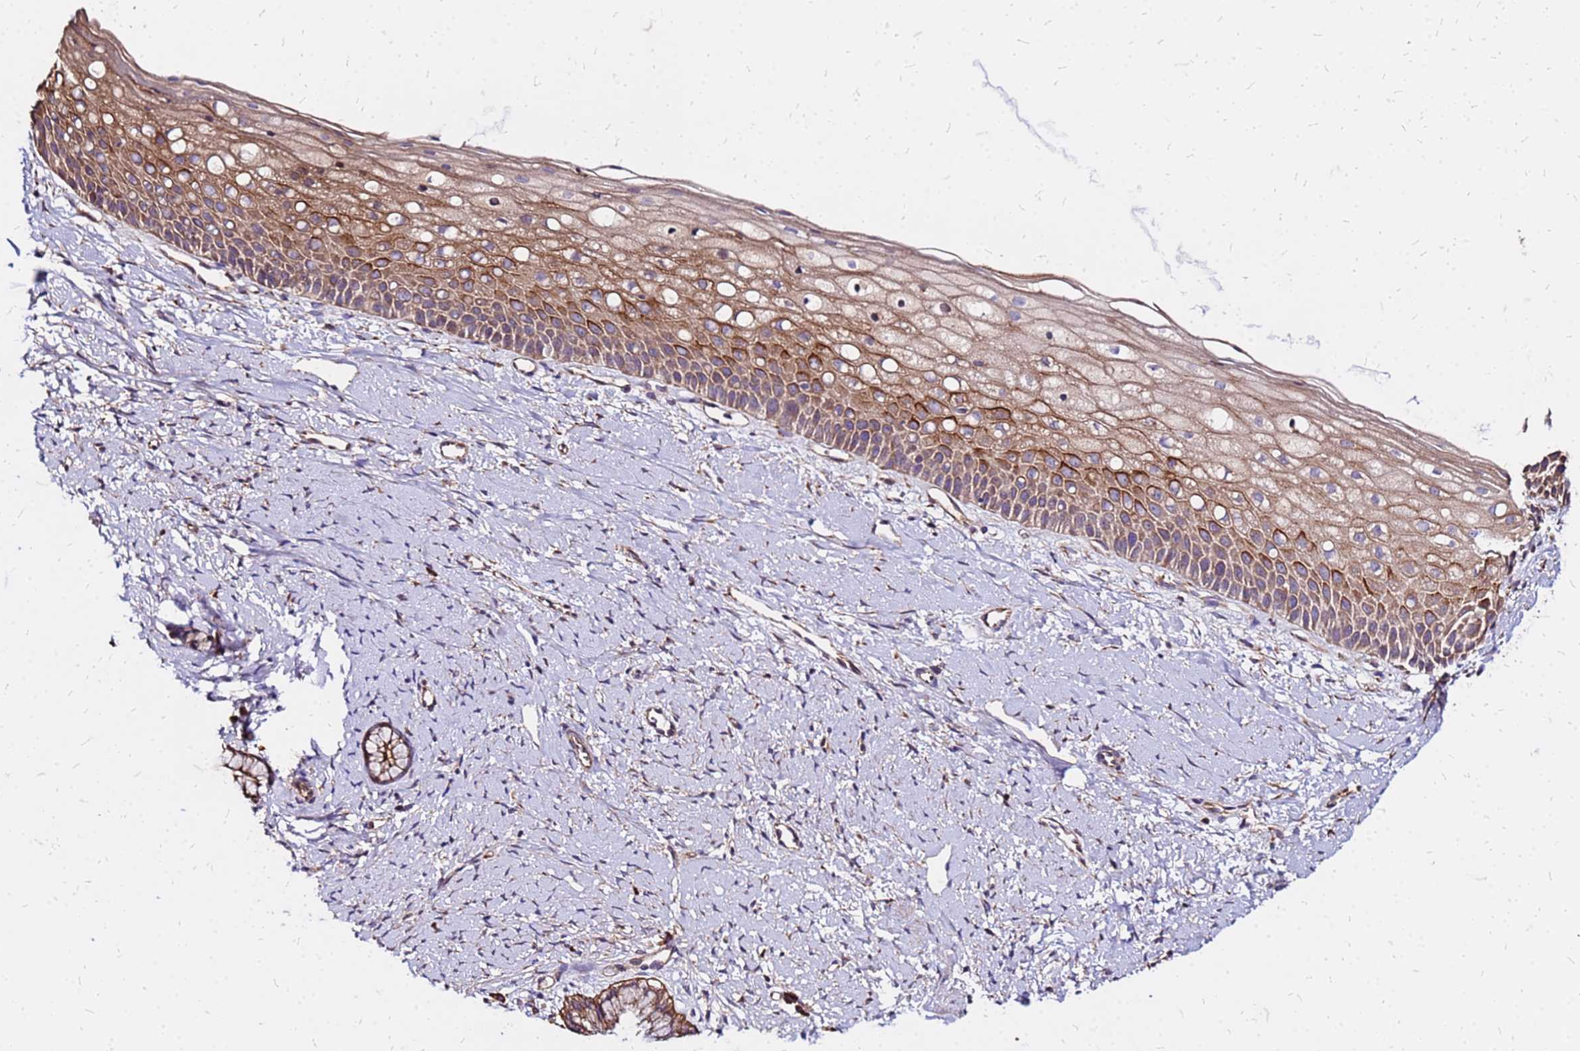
{"staining": {"intensity": "moderate", "quantity": ">75%", "location": "cytoplasmic/membranous"}, "tissue": "cervix", "cell_type": "Glandular cells", "image_type": "normal", "snomed": [{"axis": "morphology", "description": "Normal tissue, NOS"}, {"axis": "topography", "description": "Cervix"}], "caption": "Protein expression analysis of normal cervix shows moderate cytoplasmic/membranous expression in about >75% of glandular cells. The protein is shown in brown color, while the nuclei are stained blue.", "gene": "VMO1", "patient": {"sex": "female", "age": 57}}